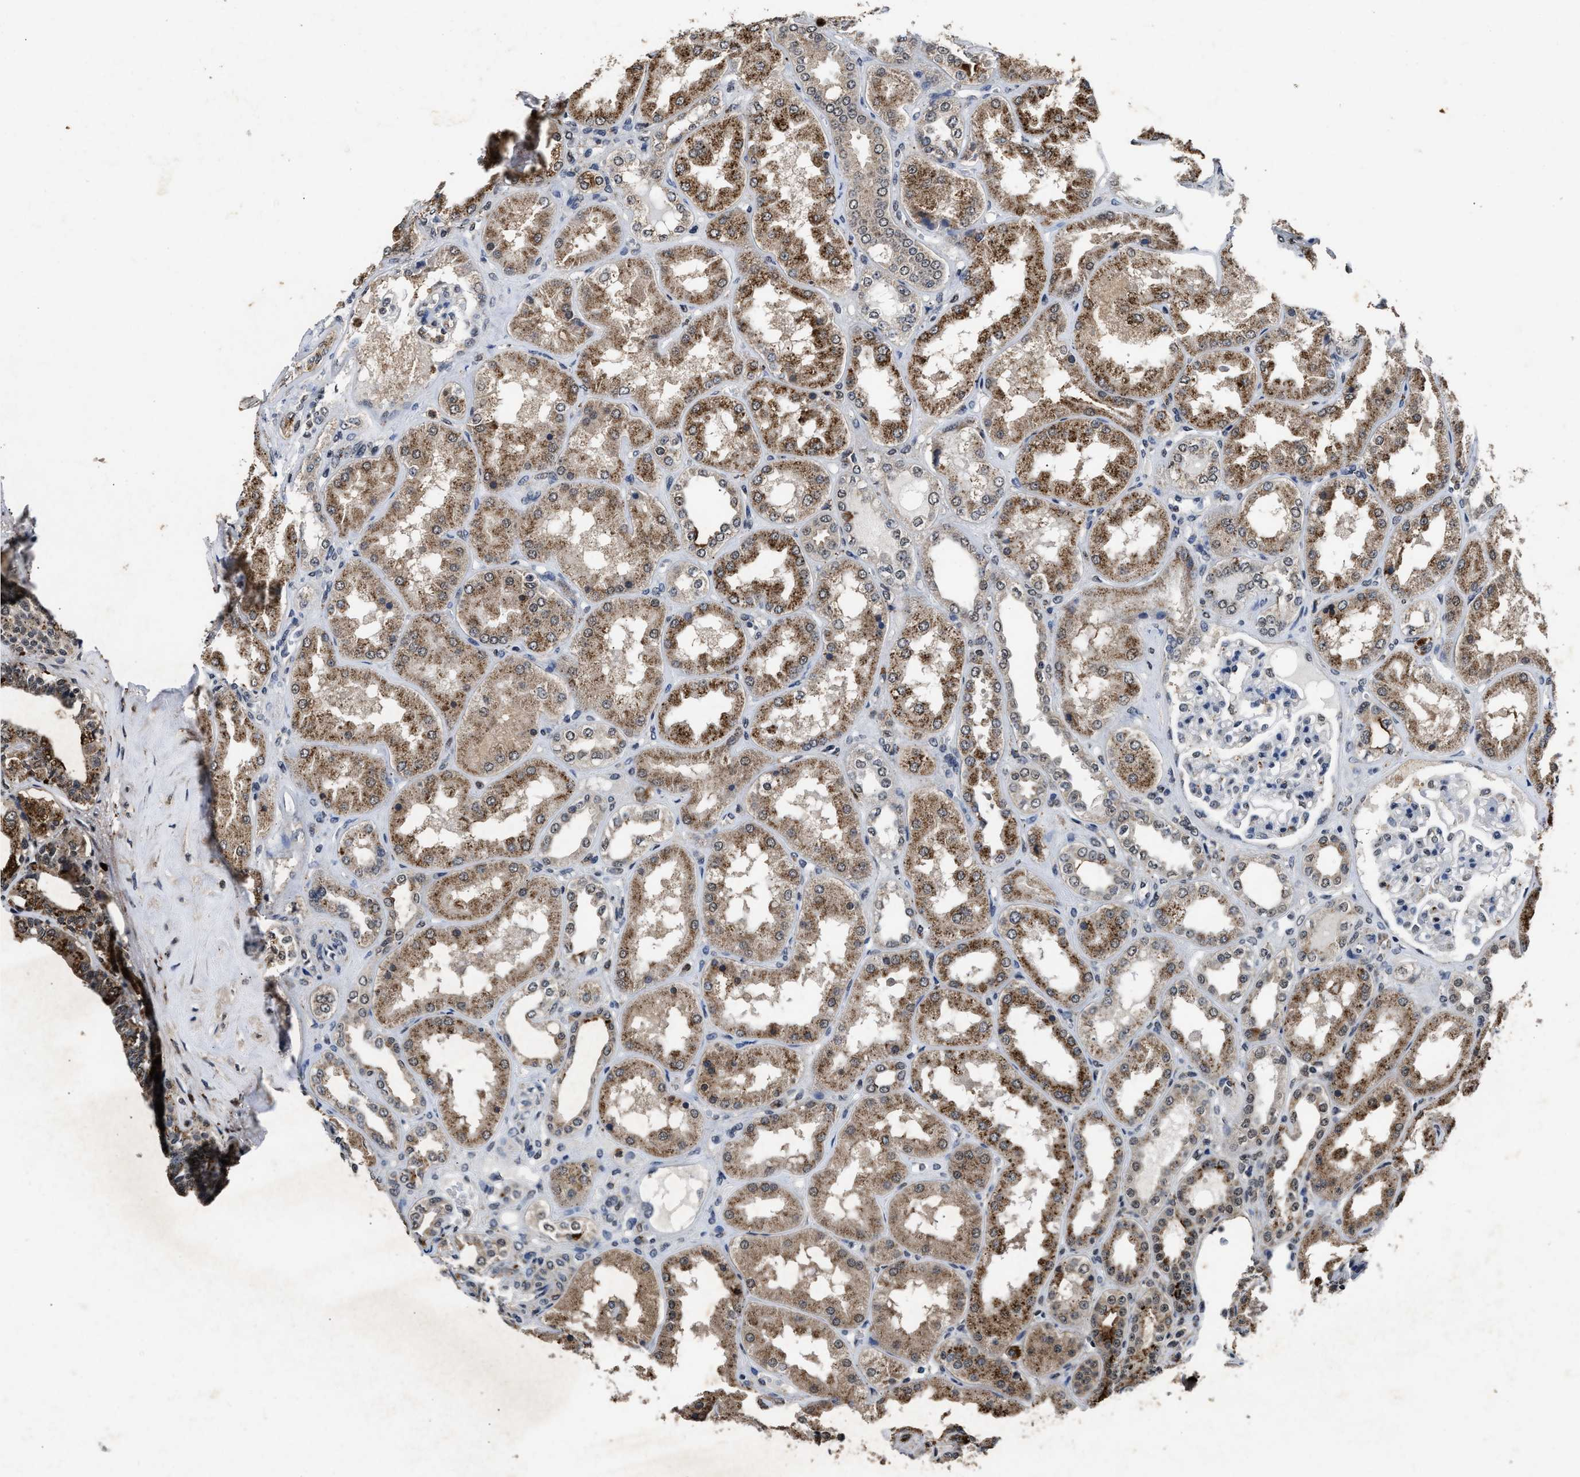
{"staining": {"intensity": "weak", "quantity": "<25%", "location": "nuclear"}, "tissue": "kidney", "cell_type": "Cells in glomeruli", "image_type": "normal", "snomed": [{"axis": "morphology", "description": "Normal tissue, NOS"}, {"axis": "topography", "description": "Kidney"}], "caption": "IHC histopathology image of normal kidney: kidney stained with DAB demonstrates no significant protein positivity in cells in glomeruli.", "gene": "ACOX1", "patient": {"sex": "female", "age": 56}}